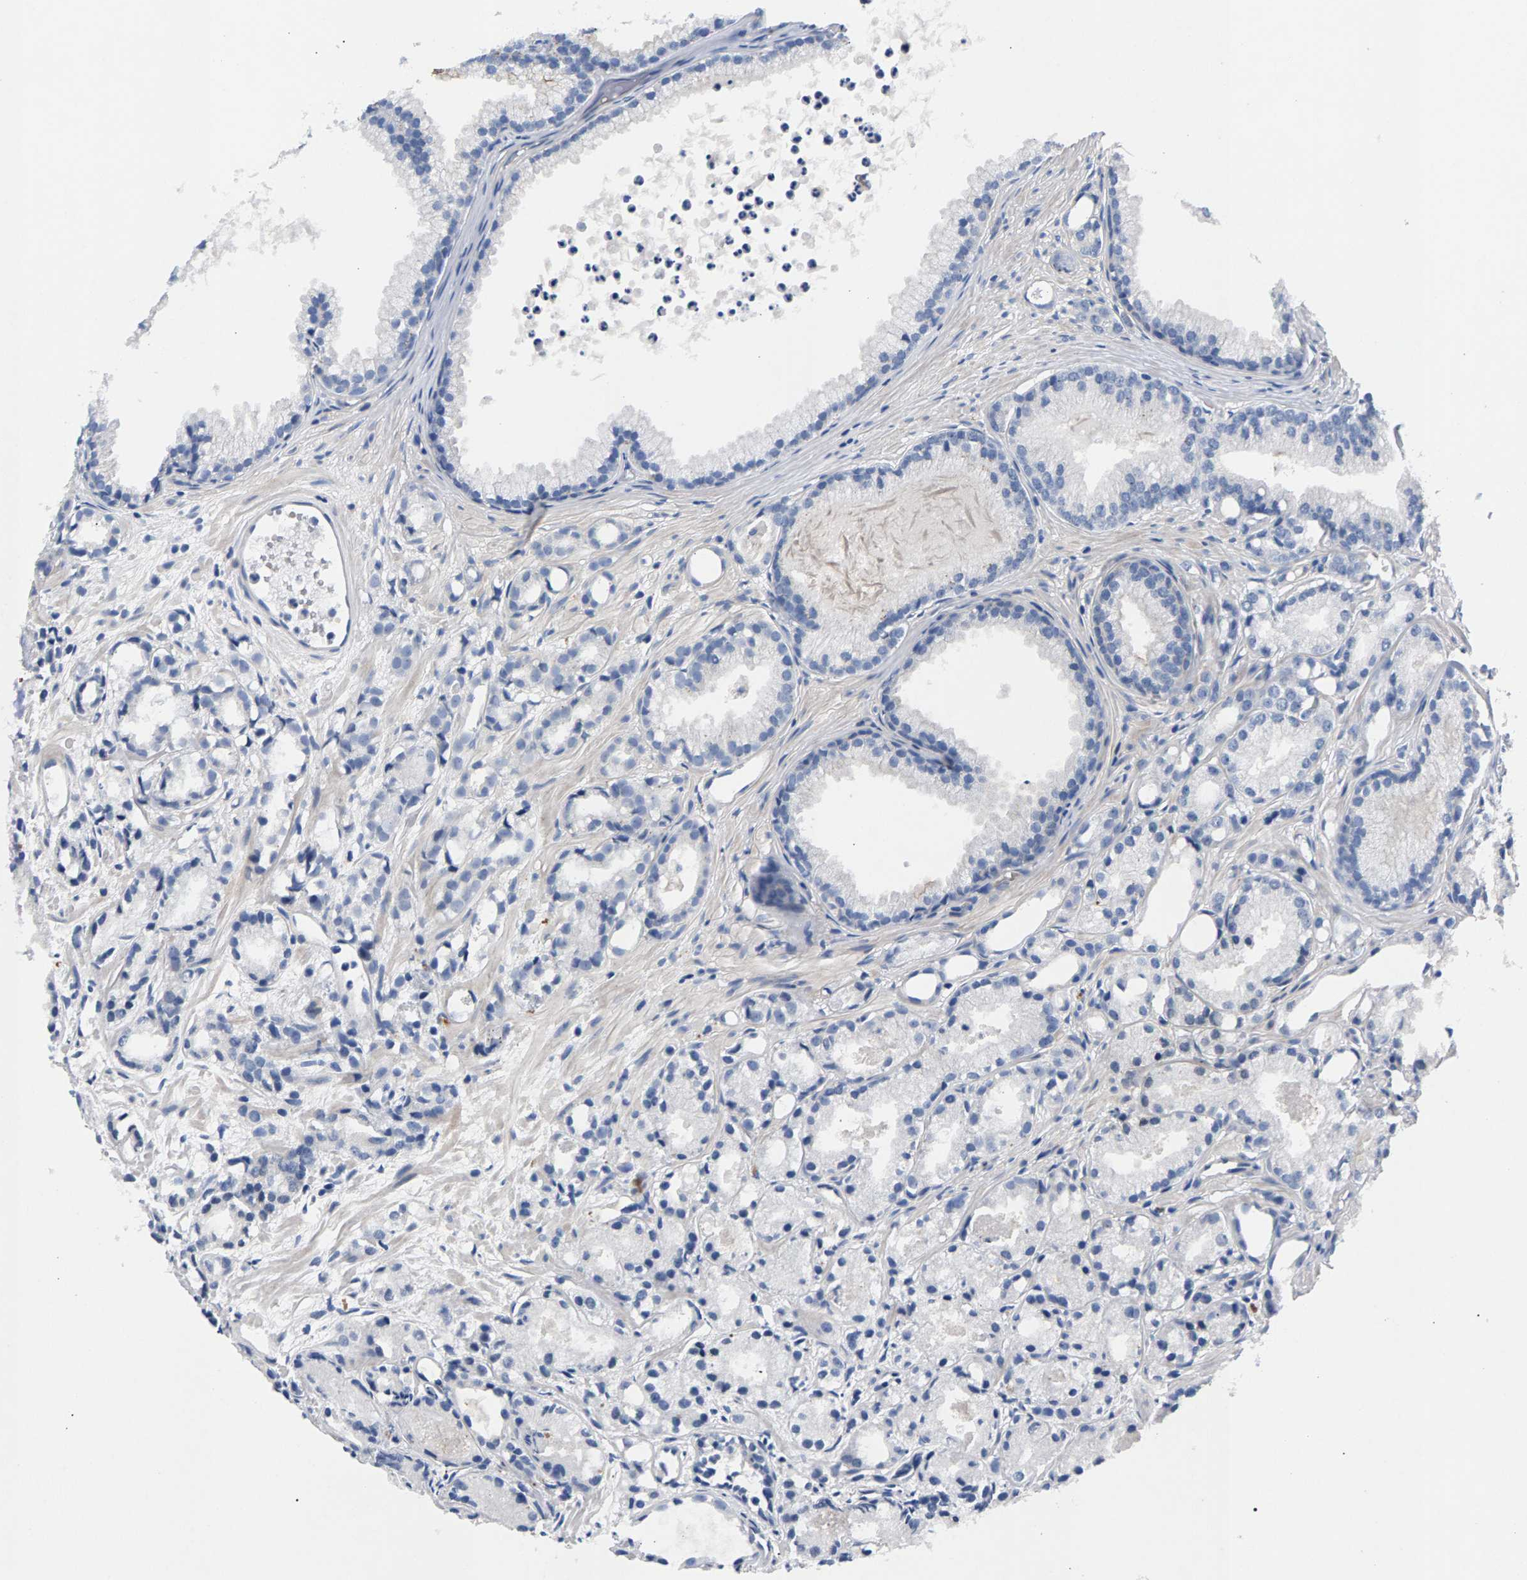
{"staining": {"intensity": "negative", "quantity": "none", "location": "none"}, "tissue": "prostate cancer", "cell_type": "Tumor cells", "image_type": "cancer", "snomed": [{"axis": "morphology", "description": "Adenocarcinoma, Low grade"}, {"axis": "topography", "description": "Prostate"}], "caption": "An immunohistochemistry photomicrograph of adenocarcinoma (low-grade) (prostate) is shown. There is no staining in tumor cells of adenocarcinoma (low-grade) (prostate).", "gene": "P2RY4", "patient": {"sex": "male", "age": 72}}